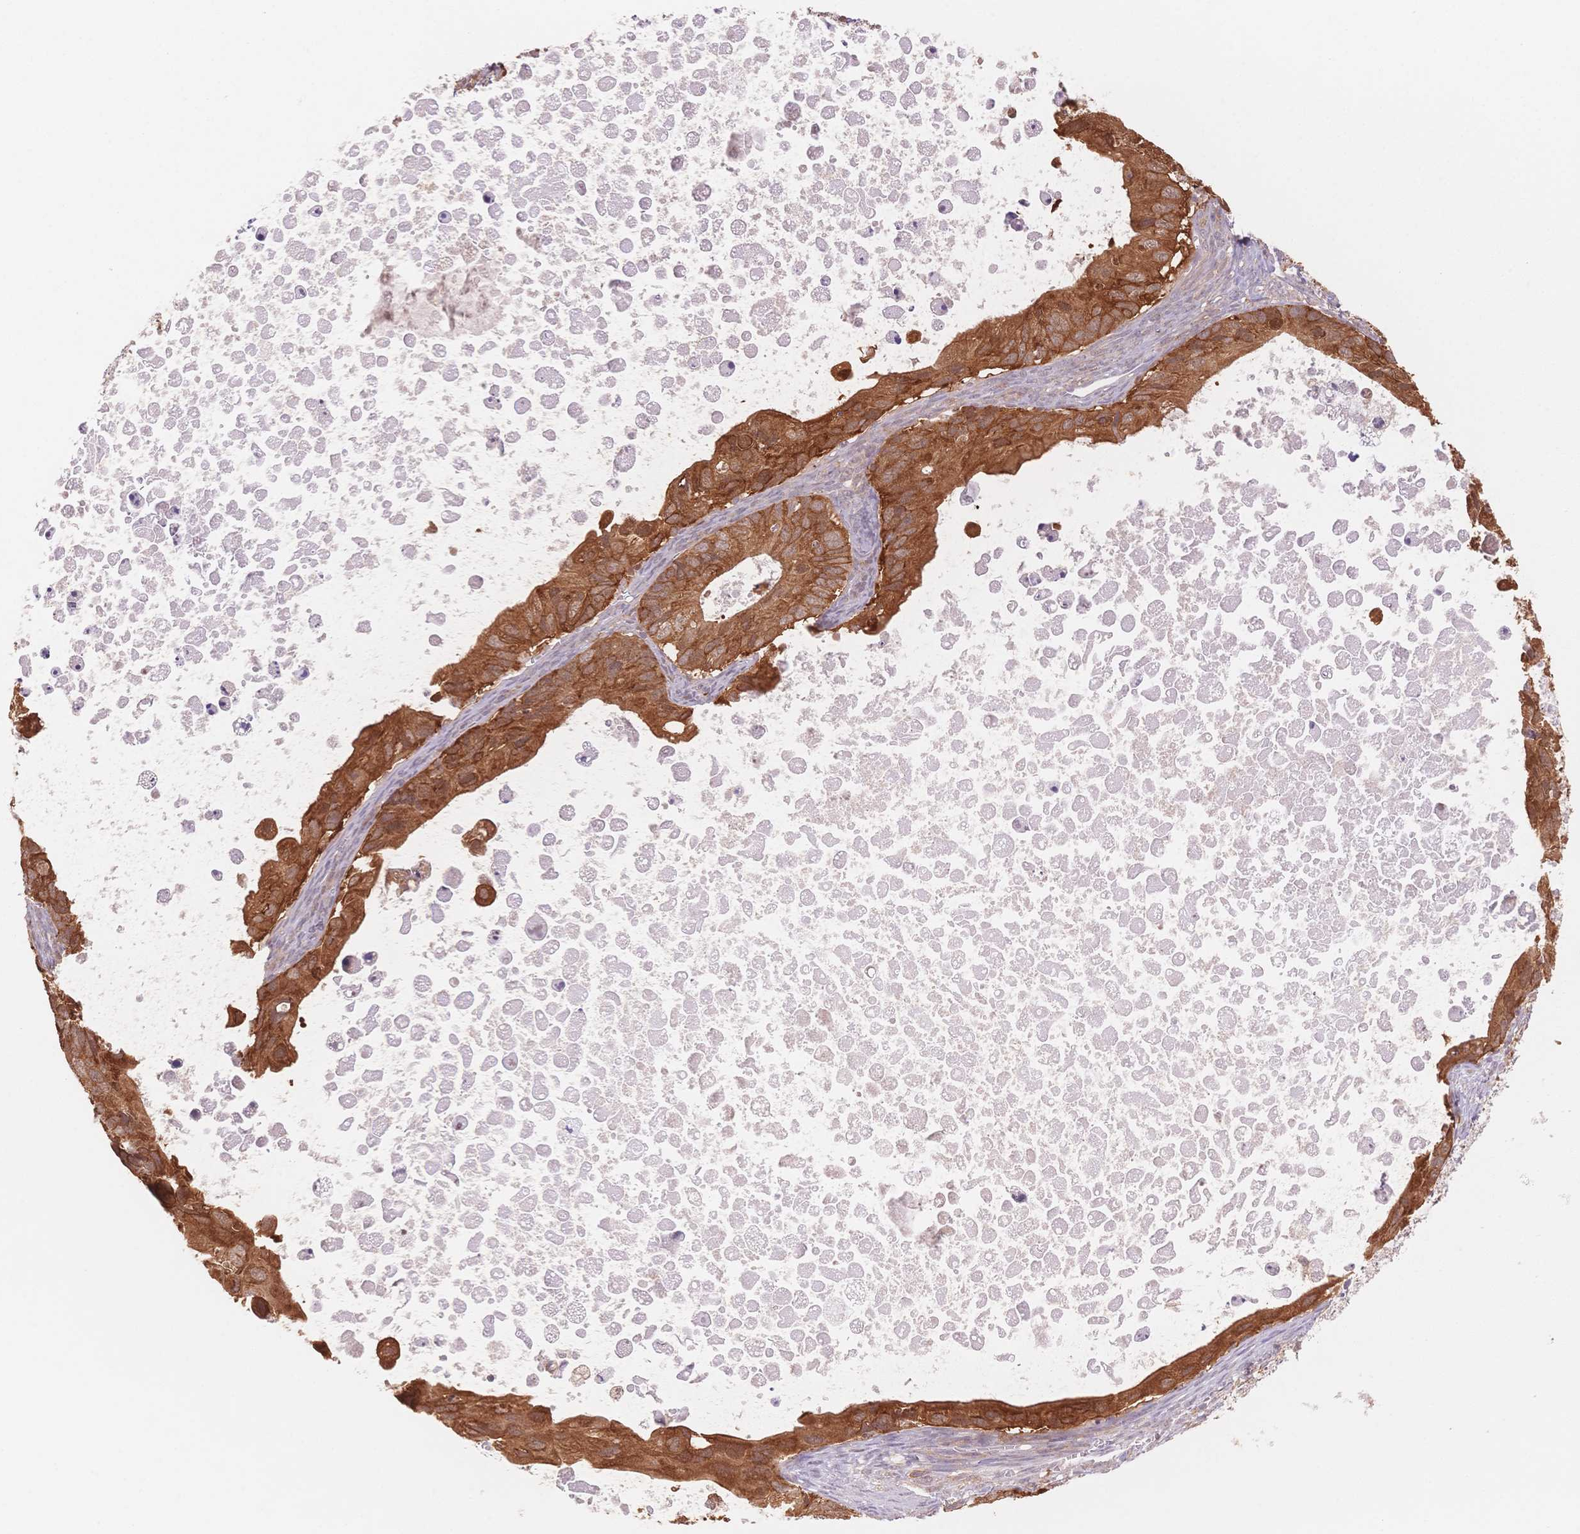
{"staining": {"intensity": "strong", "quantity": ">75%", "location": "cytoplasmic/membranous"}, "tissue": "ovarian cancer", "cell_type": "Tumor cells", "image_type": "cancer", "snomed": [{"axis": "morphology", "description": "Cystadenocarcinoma, mucinous, NOS"}, {"axis": "topography", "description": "Ovary"}], "caption": "IHC (DAB) staining of mucinous cystadenocarcinoma (ovarian) exhibits strong cytoplasmic/membranous protein staining in approximately >75% of tumor cells. (DAB (3,3'-diaminobenzidine) = brown stain, brightfield microscopy at high magnification).", "gene": "STK39", "patient": {"sex": "female", "age": 64}}